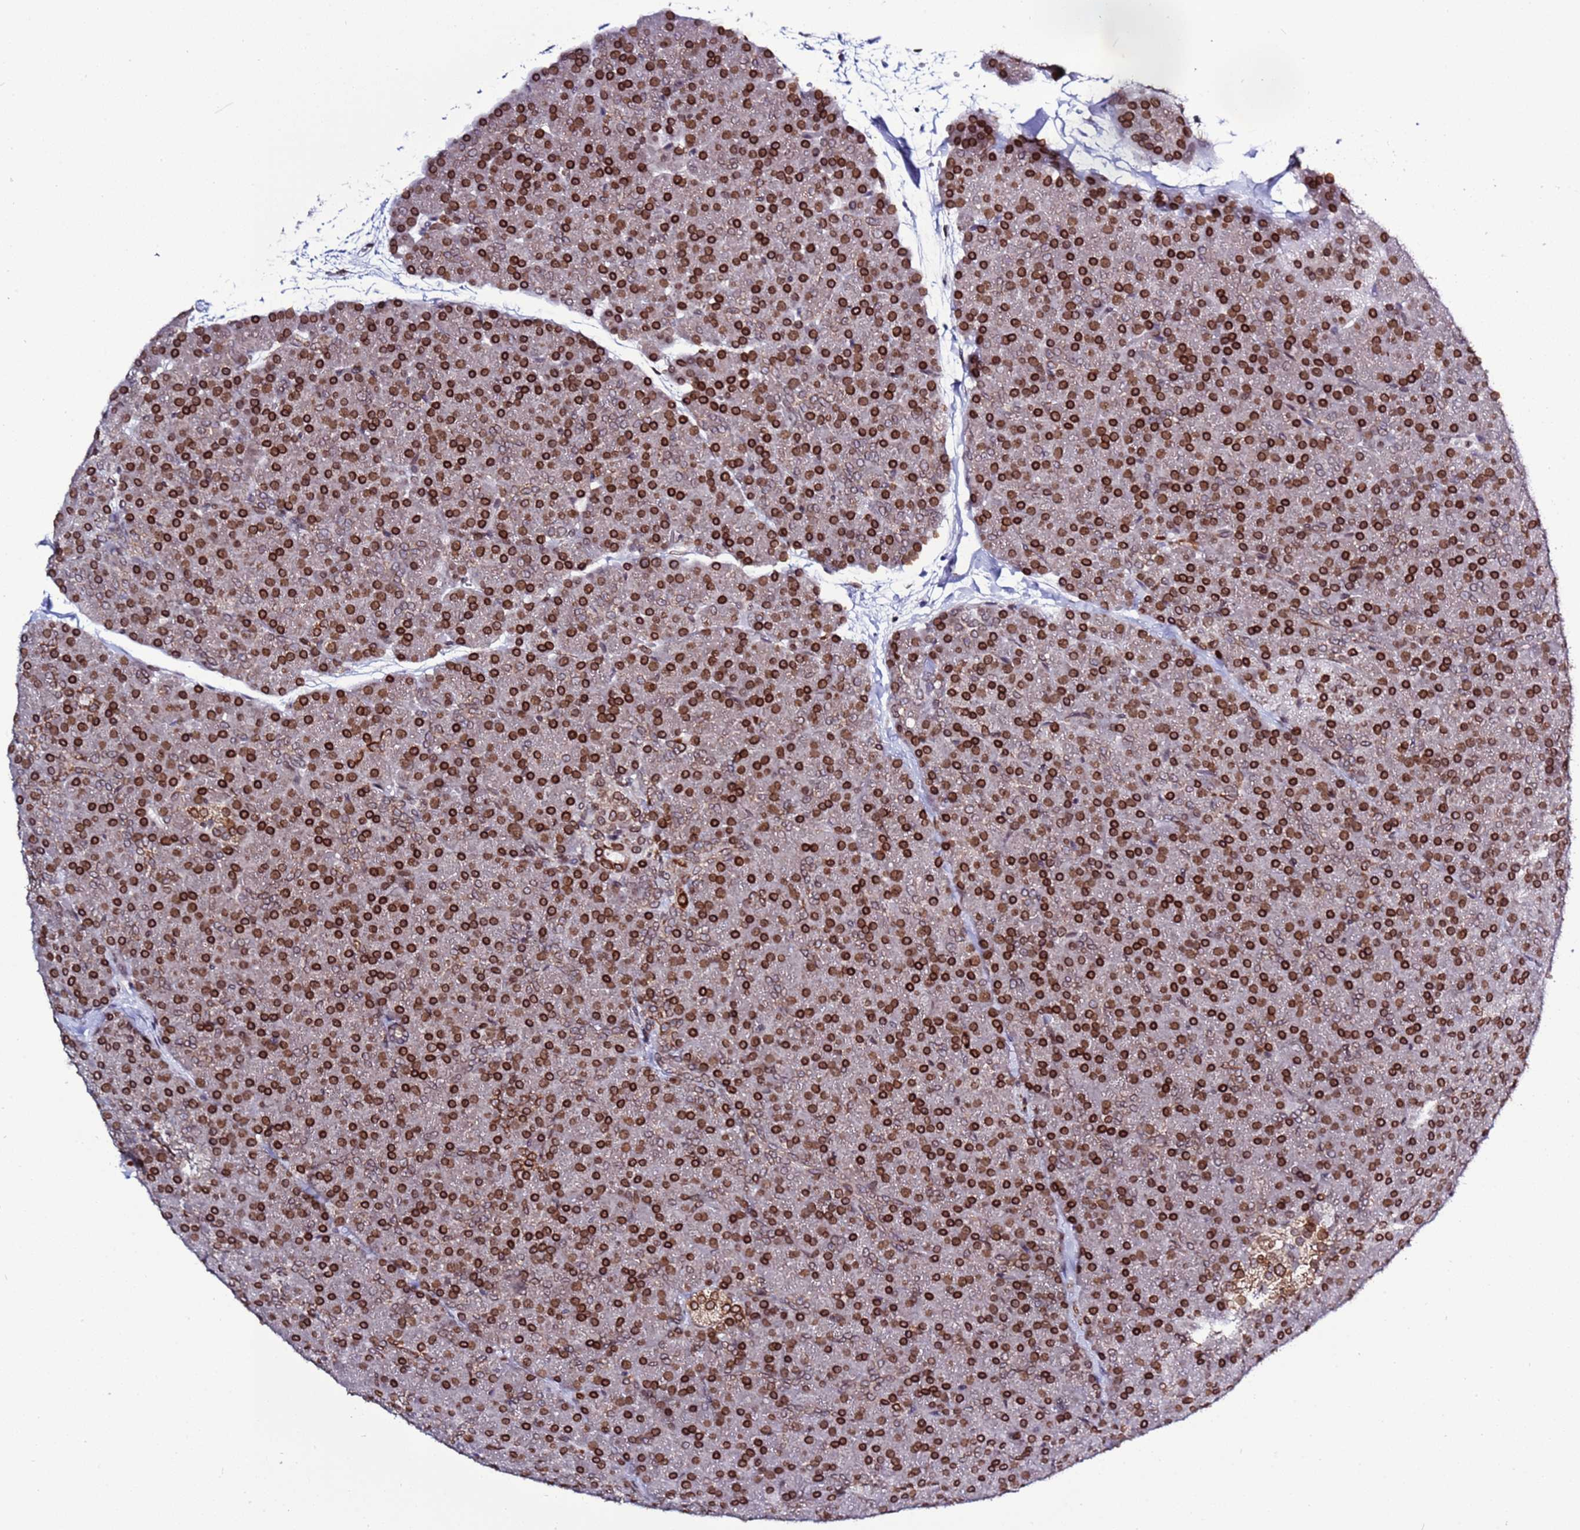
{"staining": {"intensity": "strong", "quantity": ">75%", "location": "cytoplasmic/membranous,nuclear"}, "tissue": "pancreas", "cell_type": "Exocrine glandular cells", "image_type": "normal", "snomed": [{"axis": "morphology", "description": "Normal tissue, NOS"}, {"axis": "topography", "description": "Pancreas"}], "caption": "An IHC micrograph of unremarkable tissue is shown. Protein staining in brown highlights strong cytoplasmic/membranous,nuclear positivity in pancreas within exocrine glandular cells.", "gene": "TOR1AIP1", "patient": {"sex": "male", "age": 36}}